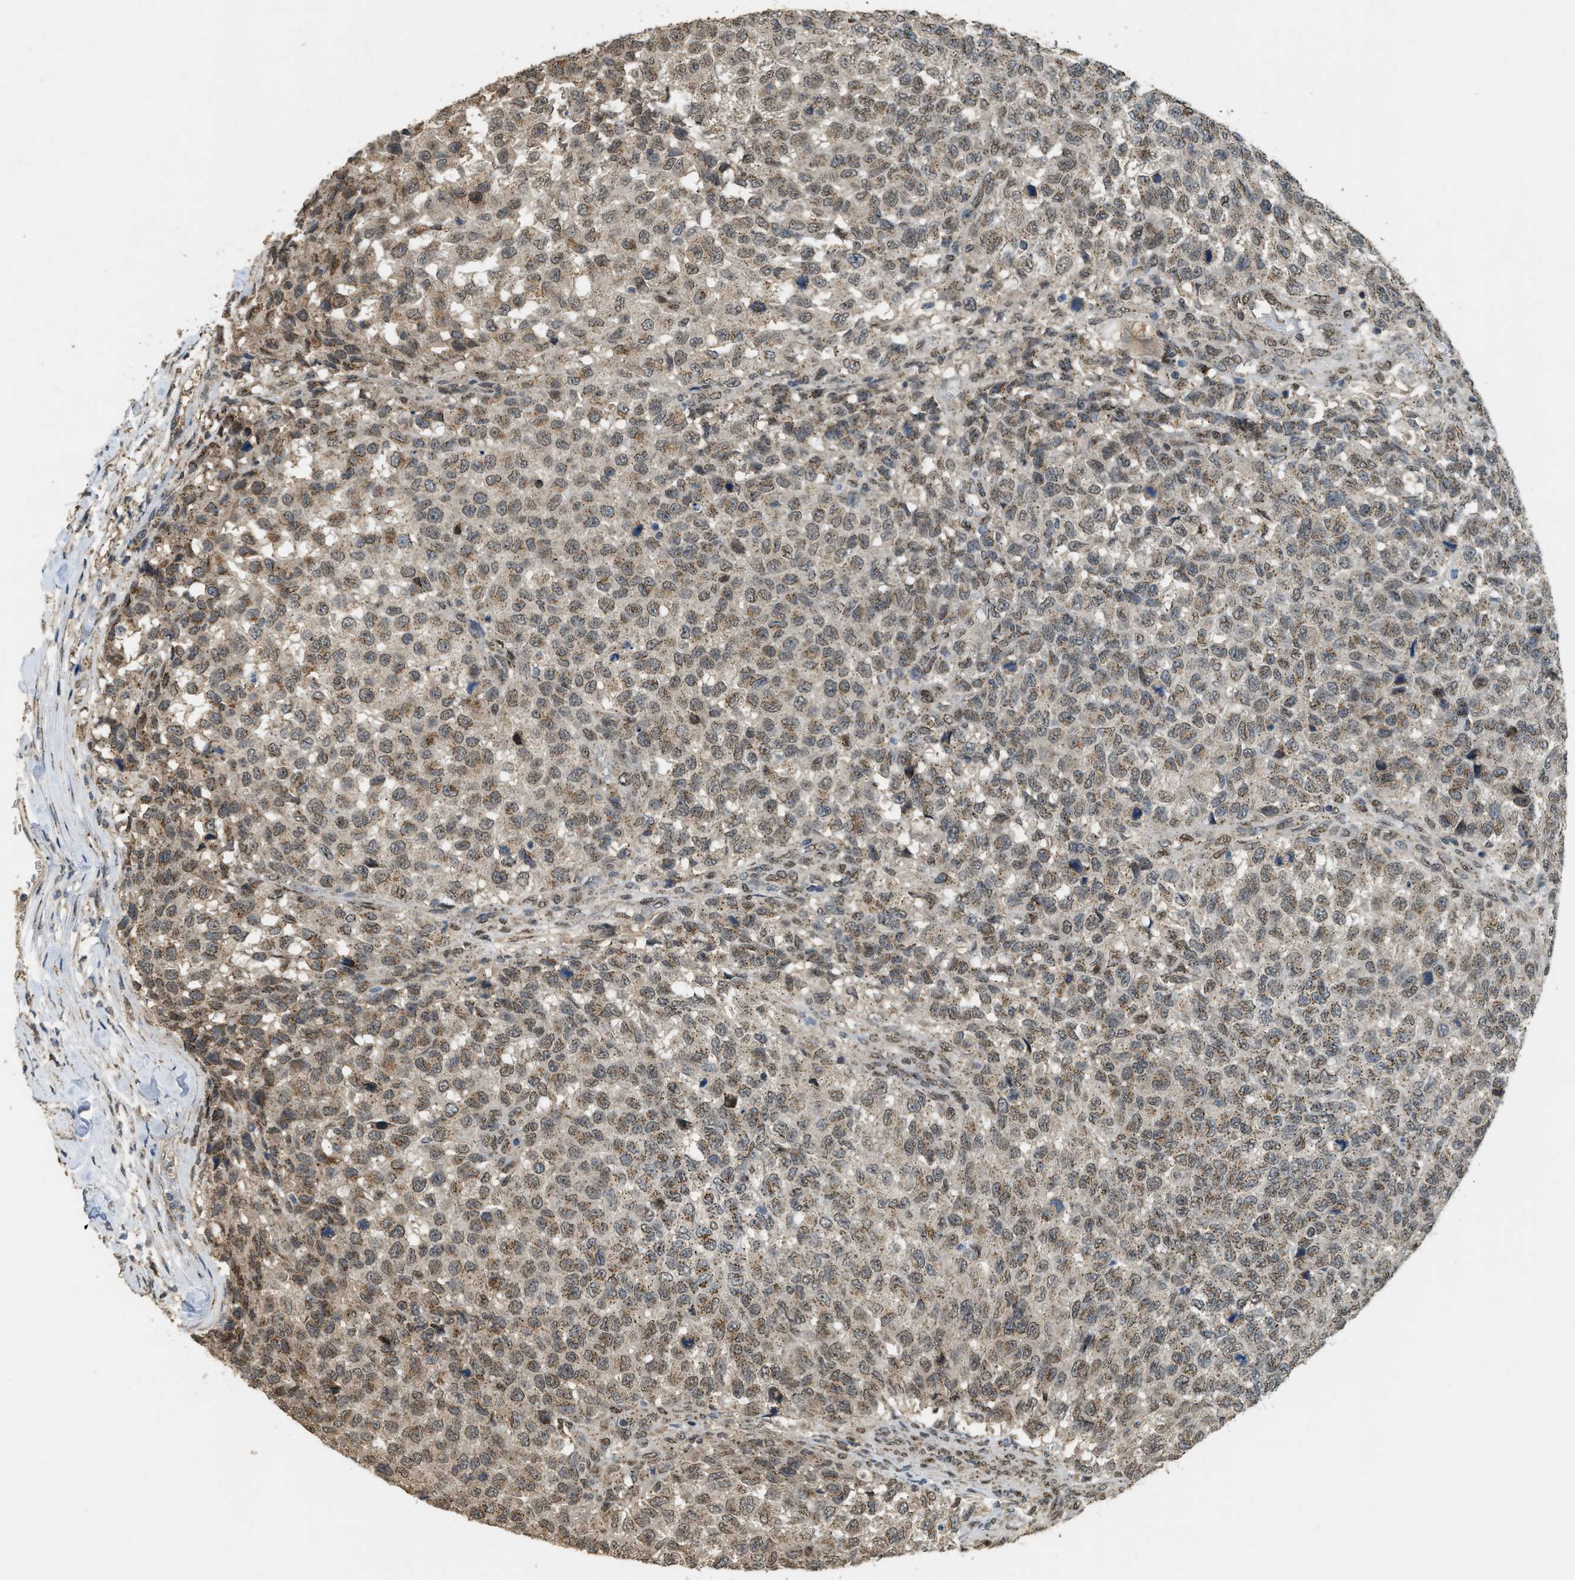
{"staining": {"intensity": "moderate", "quantity": ">75%", "location": "cytoplasmic/membranous"}, "tissue": "testis cancer", "cell_type": "Tumor cells", "image_type": "cancer", "snomed": [{"axis": "morphology", "description": "Seminoma, NOS"}, {"axis": "topography", "description": "Testis"}], "caption": "A brown stain highlights moderate cytoplasmic/membranous expression of a protein in testis seminoma tumor cells.", "gene": "IPO7", "patient": {"sex": "male", "age": 59}}